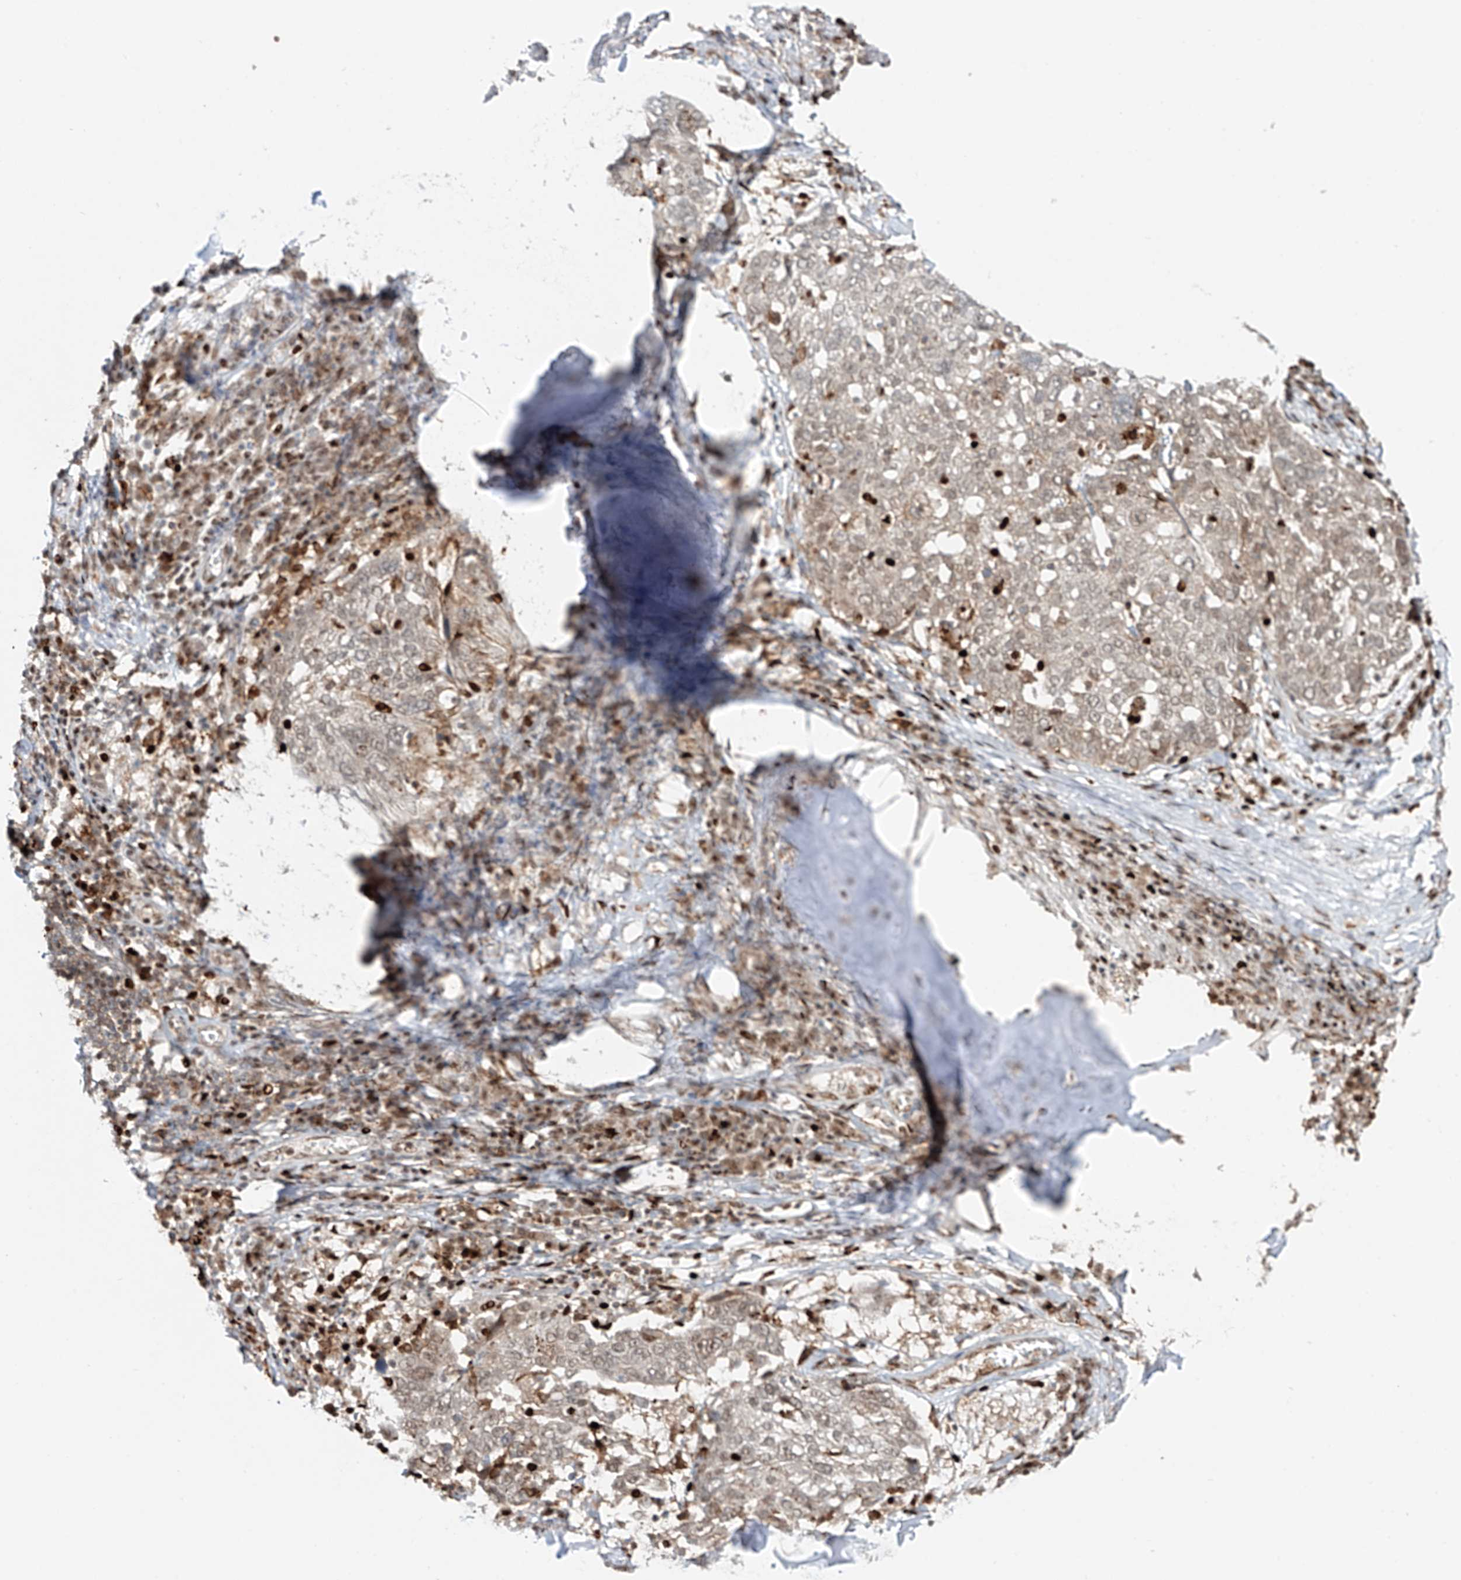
{"staining": {"intensity": "weak", "quantity": "25%-75%", "location": "cytoplasmic/membranous,nuclear"}, "tissue": "lung cancer", "cell_type": "Tumor cells", "image_type": "cancer", "snomed": [{"axis": "morphology", "description": "Squamous cell carcinoma, NOS"}, {"axis": "topography", "description": "Lung"}], "caption": "Weak cytoplasmic/membranous and nuclear staining for a protein is present in approximately 25%-75% of tumor cells of lung cancer (squamous cell carcinoma) using immunohistochemistry (IHC).", "gene": "DZIP1L", "patient": {"sex": "male", "age": 65}}